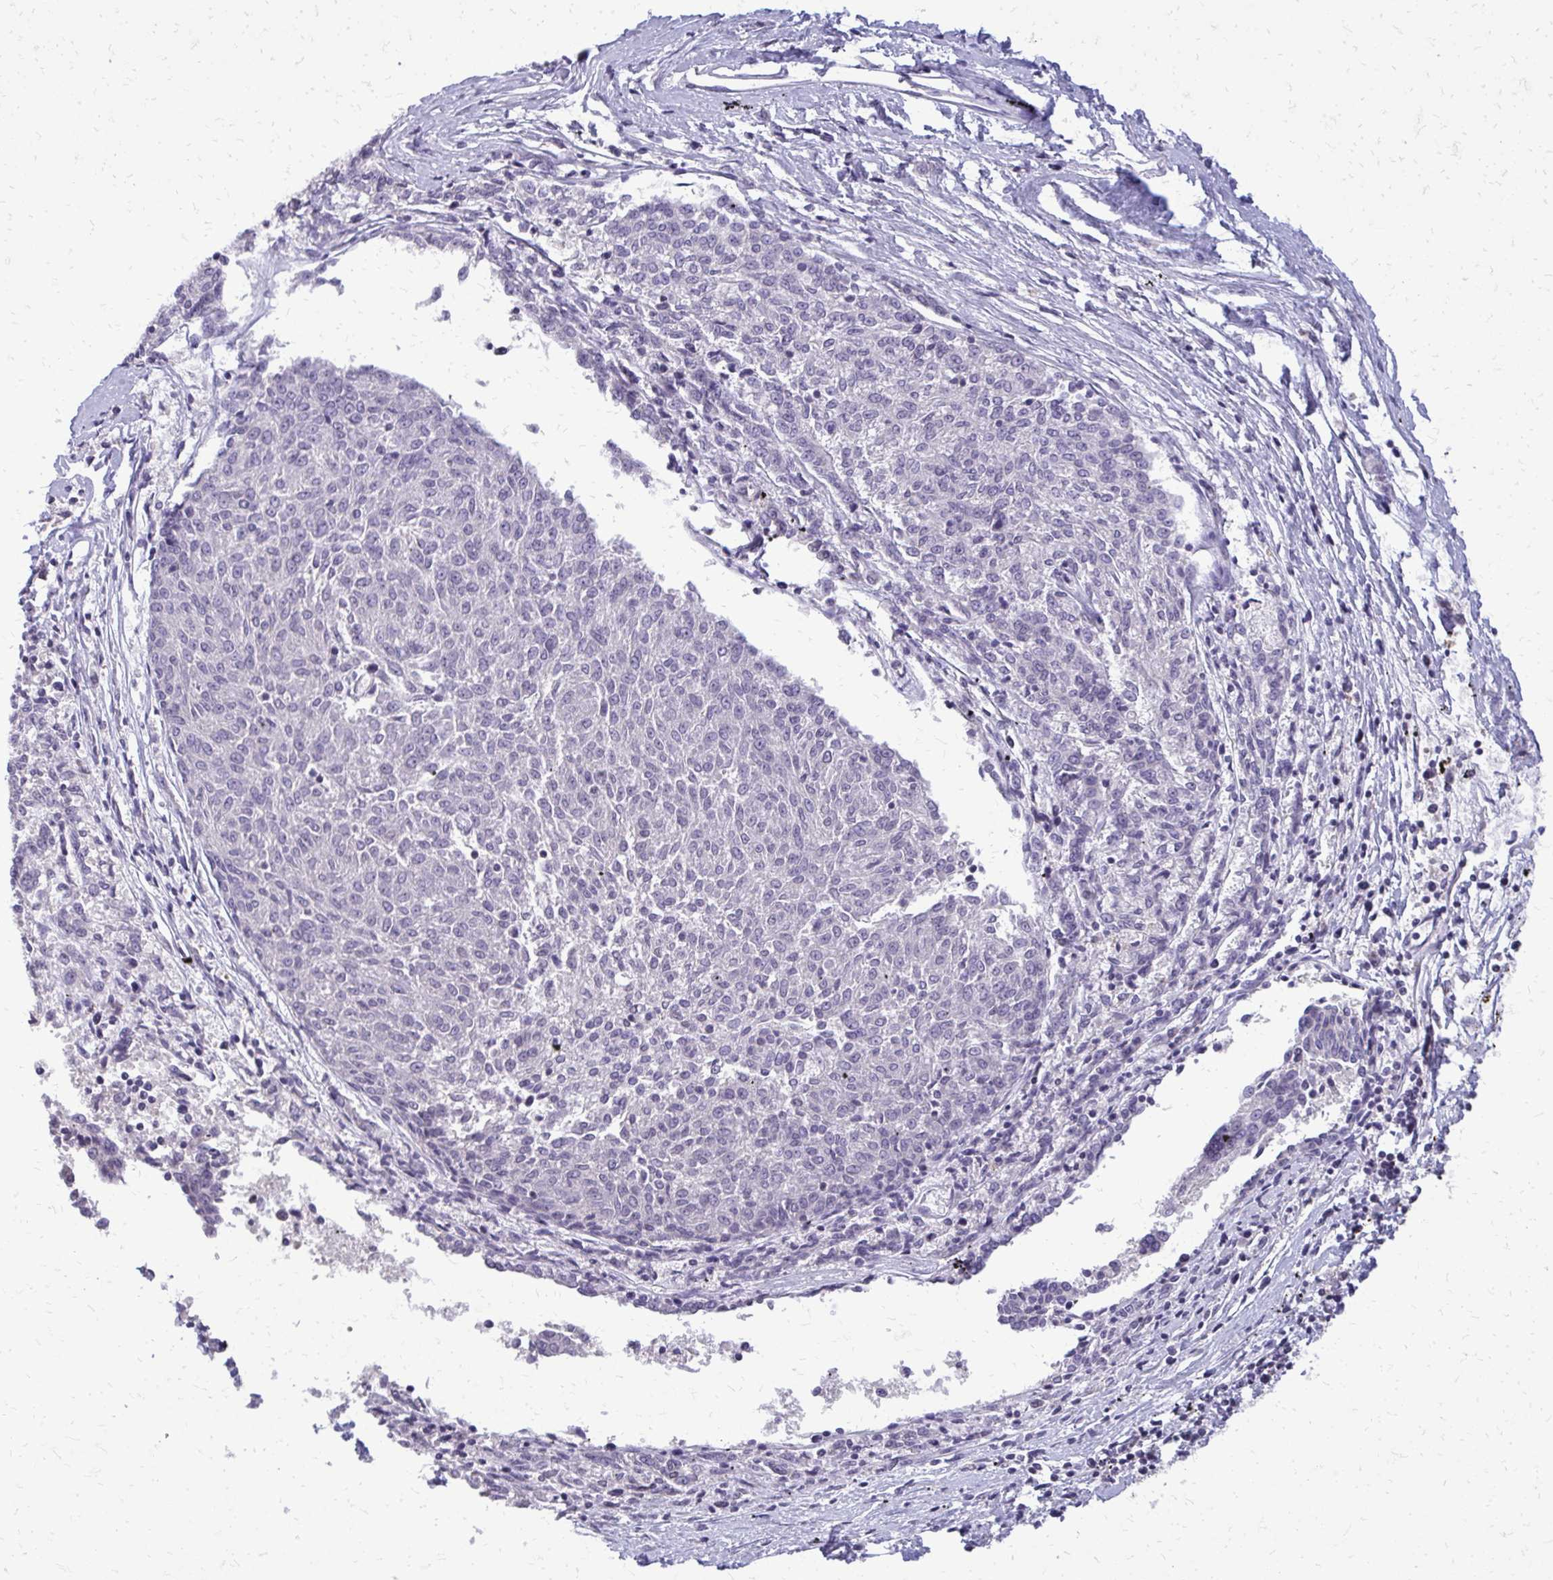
{"staining": {"intensity": "negative", "quantity": "none", "location": "none"}, "tissue": "melanoma", "cell_type": "Tumor cells", "image_type": "cancer", "snomed": [{"axis": "morphology", "description": "Malignant melanoma, NOS"}, {"axis": "topography", "description": "Skin"}], "caption": "Immunohistochemical staining of human melanoma shows no significant expression in tumor cells.", "gene": "AKAP5", "patient": {"sex": "female", "age": 72}}